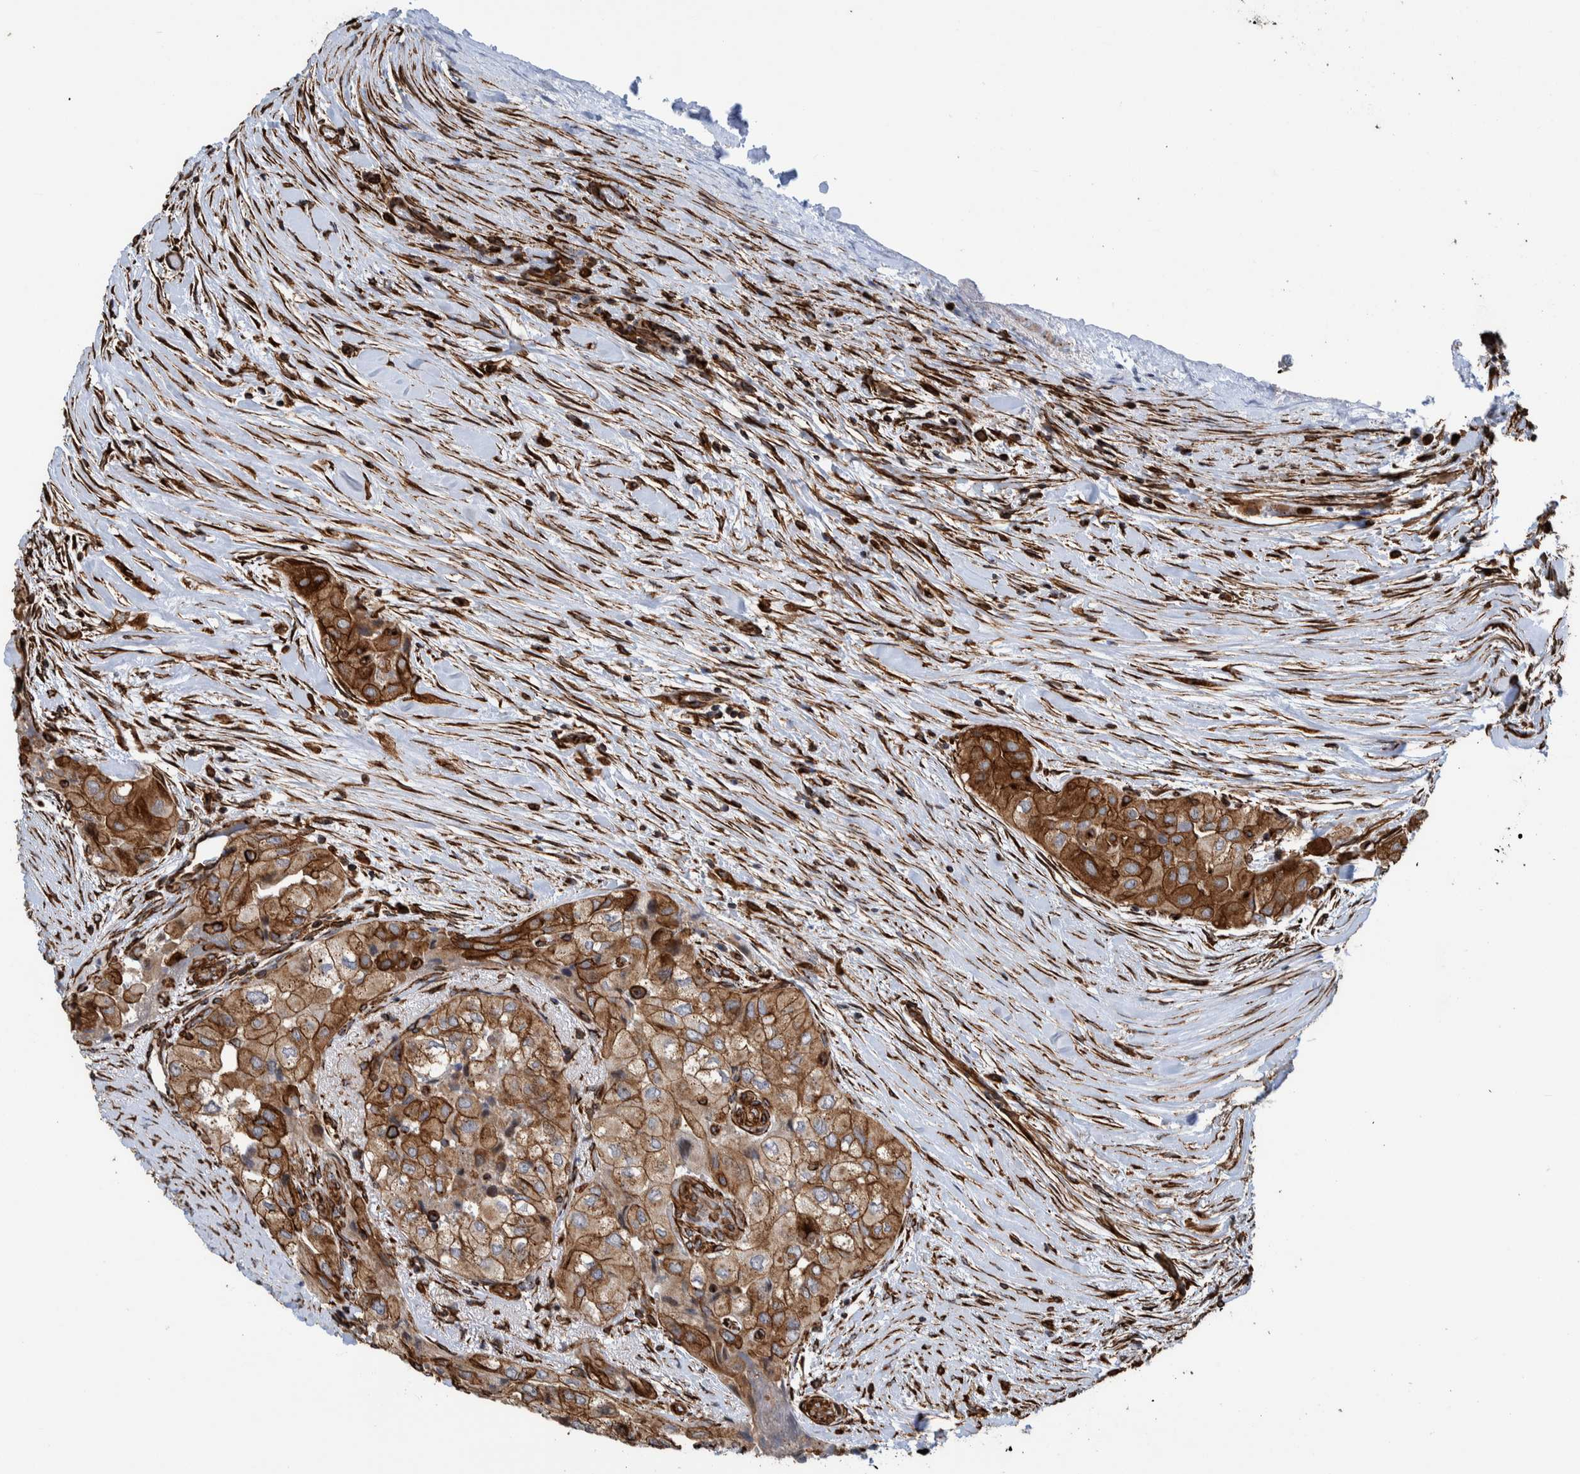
{"staining": {"intensity": "moderate", "quantity": ">75%", "location": "cytoplasmic/membranous"}, "tissue": "thyroid cancer", "cell_type": "Tumor cells", "image_type": "cancer", "snomed": [{"axis": "morphology", "description": "Papillary adenocarcinoma, NOS"}, {"axis": "topography", "description": "Thyroid gland"}], "caption": "A high-resolution micrograph shows immunohistochemistry staining of papillary adenocarcinoma (thyroid), which shows moderate cytoplasmic/membranous staining in about >75% of tumor cells.", "gene": "CCDC57", "patient": {"sex": "female", "age": 59}}